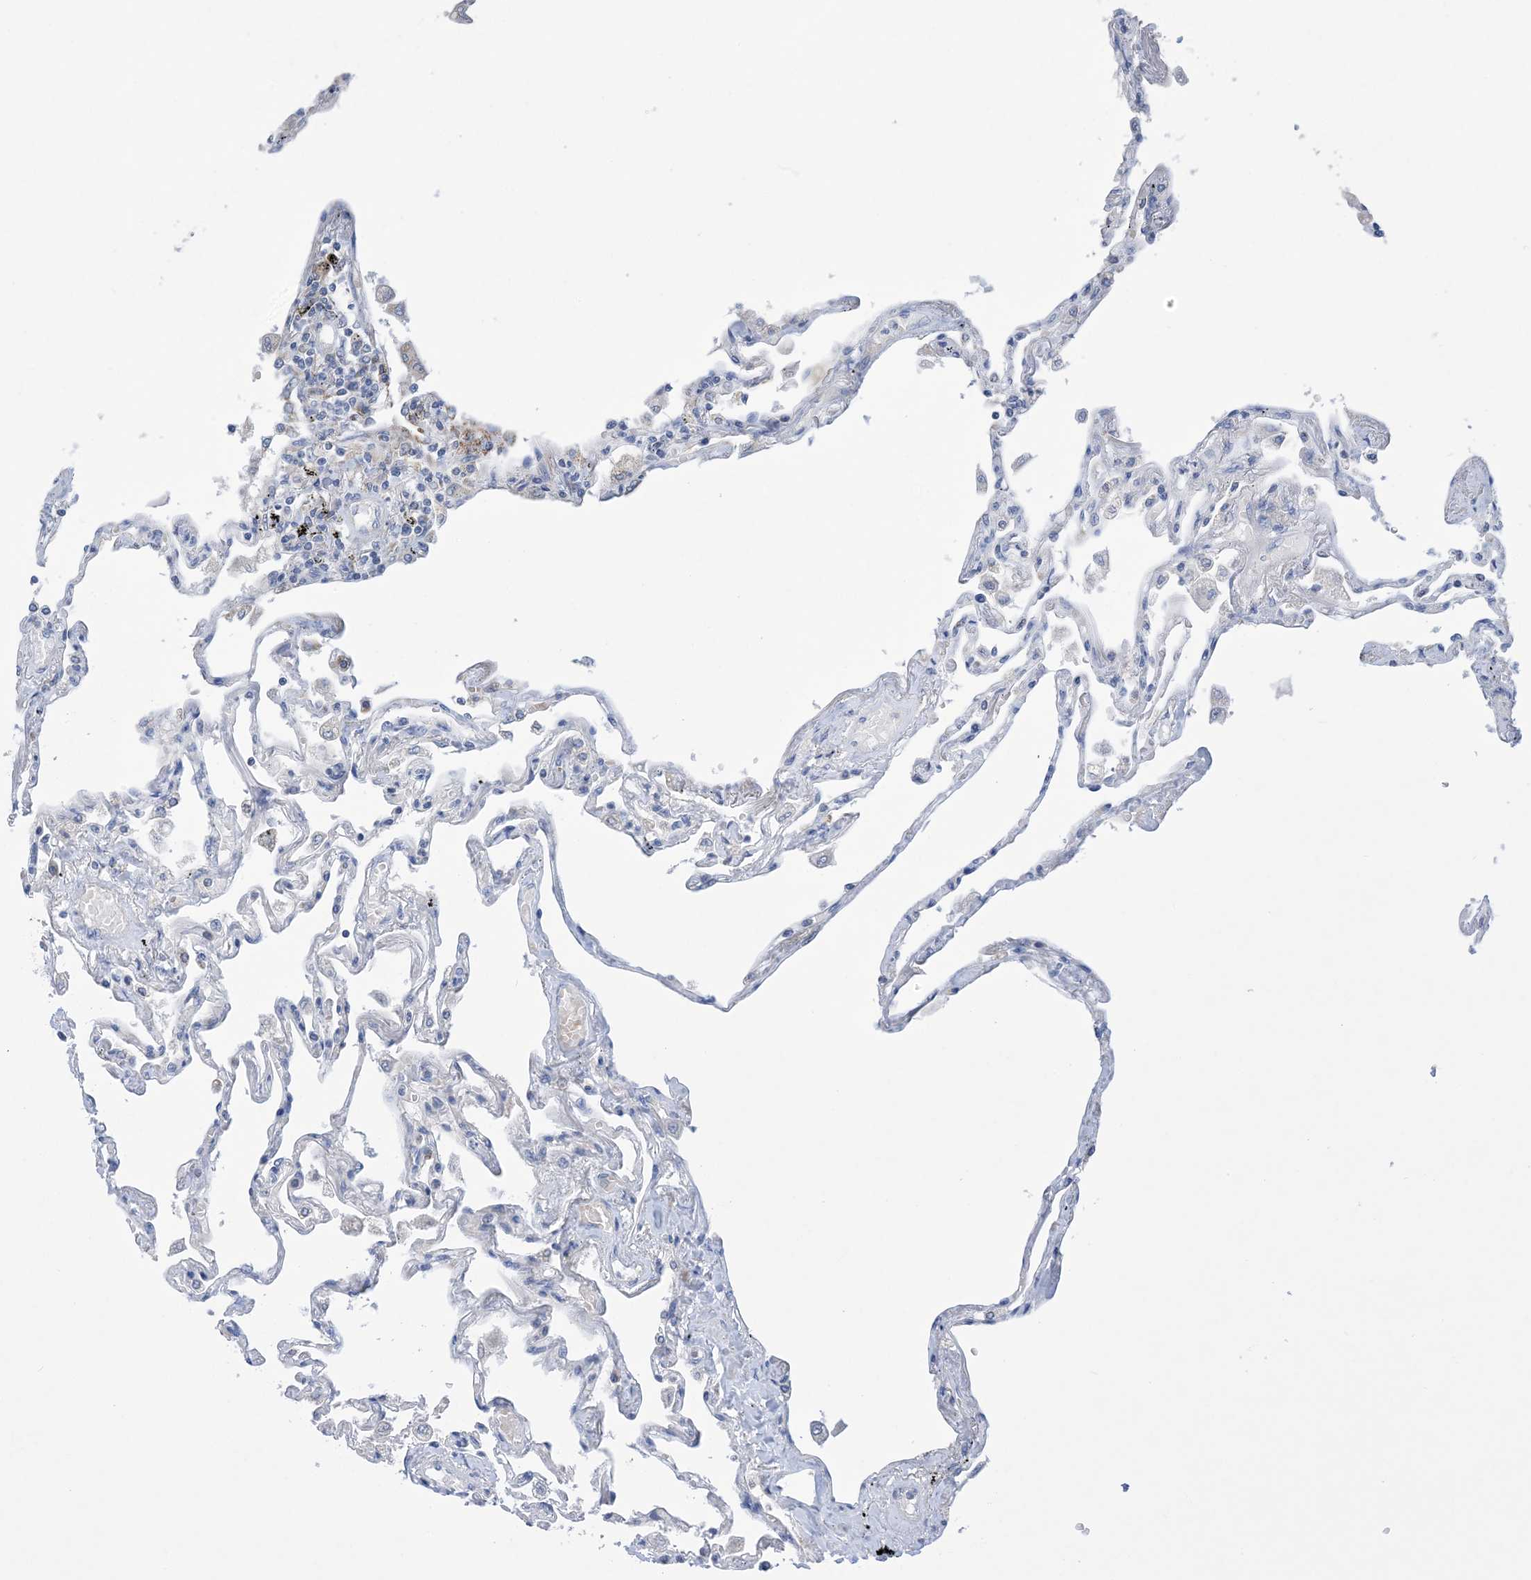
{"staining": {"intensity": "negative", "quantity": "none", "location": "none"}, "tissue": "lung", "cell_type": "Alveolar cells", "image_type": "normal", "snomed": [{"axis": "morphology", "description": "Normal tissue, NOS"}, {"axis": "topography", "description": "Lung"}], "caption": "Normal lung was stained to show a protein in brown. There is no significant expression in alveolar cells. (Stains: DAB (3,3'-diaminobenzidine) immunohistochemistry with hematoxylin counter stain, Microscopy: brightfield microscopy at high magnification).", "gene": "CLEC16A", "patient": {"sex": "female", "age": 67}}